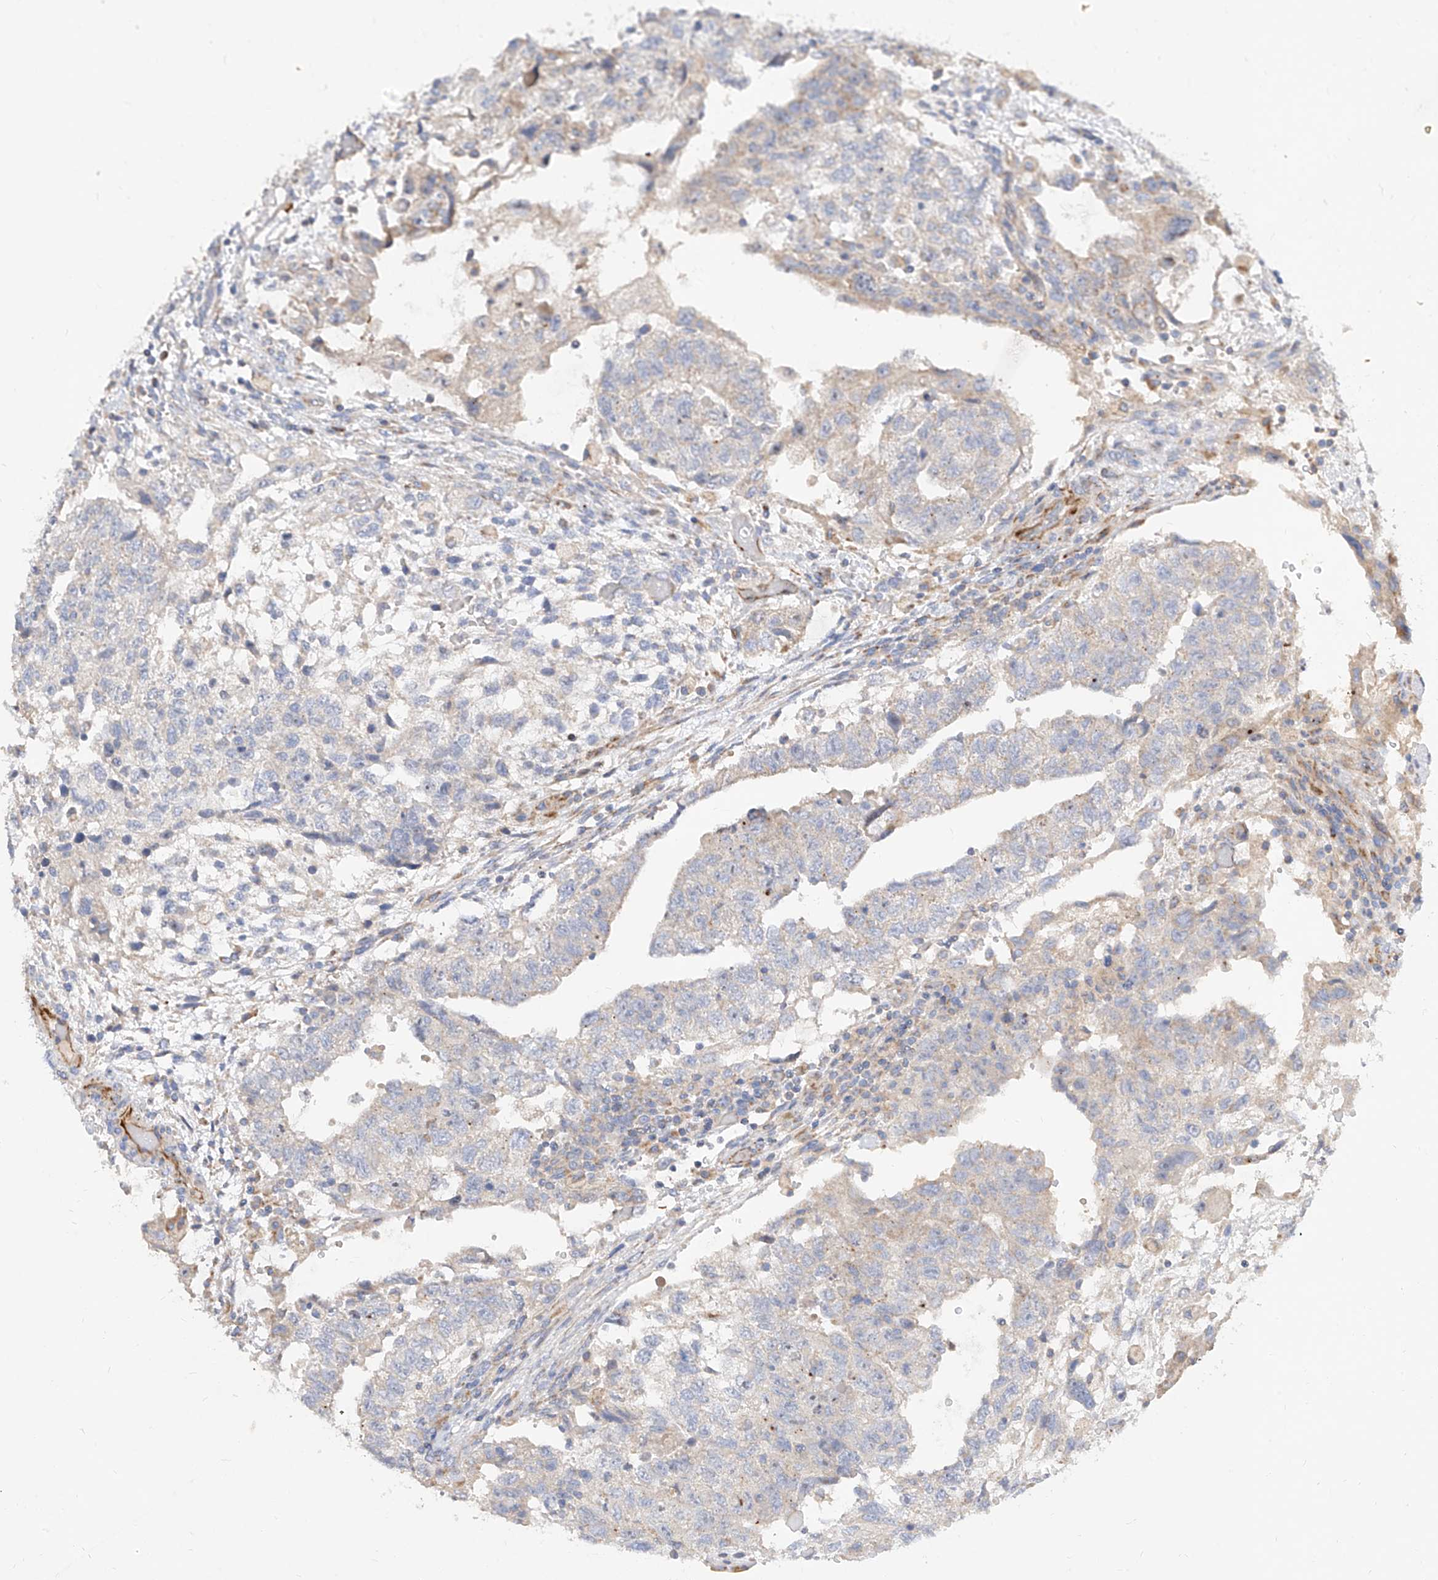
{"staining": {"intensity": "negative", "quantity": "none", "location": "none"}, "tissue": "testis cancer", "cell_type": "Tumor cells", "image_type": "cancer", "snomed": [{"axis": "morphology", "description": "Carcinoma, Embryonal, NOS"}, {"axis": "topography", "description": "Testis"}], "caption": "Testis cancer stained for a protein using IHC exhibits no expression tumor cells.", "gene": "CST9", "patient": {"sex": "male", "age": 36}}